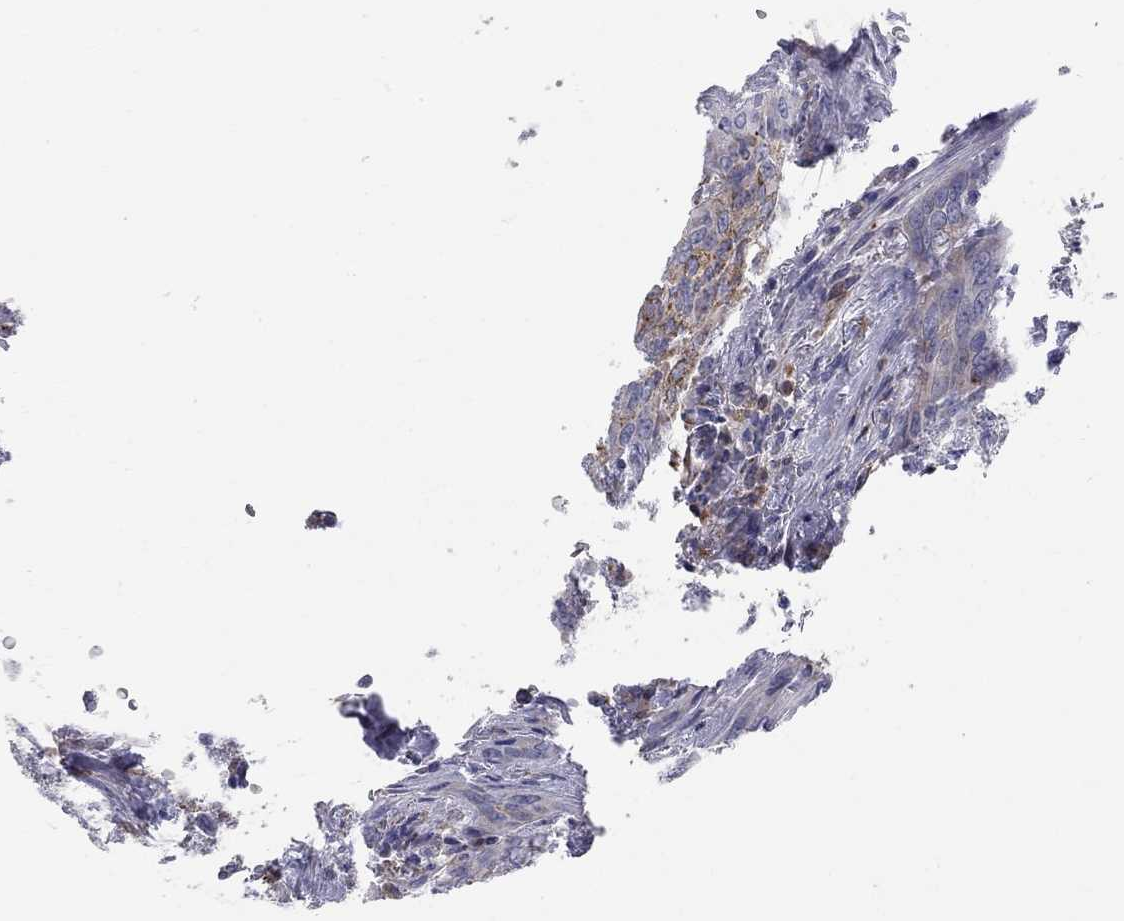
{"staining": {"intensity": "moderate", "quantity": "<25%", "location": "cytoplasmic/membranous"}, "tissue": "urothelial cancer", "cell_type": "Tumor cells", "image_type": "cancer", "snomed": [{"axis": "morphology", "description": "Urothelial carcinoma, High grade"}, {"axis": "topography", "description": "Urinary bladder"}], "caption": "High-magnification brightfield microscopy of urothelial cancer stained with DAB (brown) and counterstained with hematoxylin (blue). tumor cells exhibit moderate cytoplasmic/membranous staining is present in about<25% of cells. The protein of interest is stained brown, and the nuclei are stained in blue (DAB IHC with brightfield microscopy, high magnification).", "gene": "ACSL1", "patient": {"sex": "male", "age": 82}}